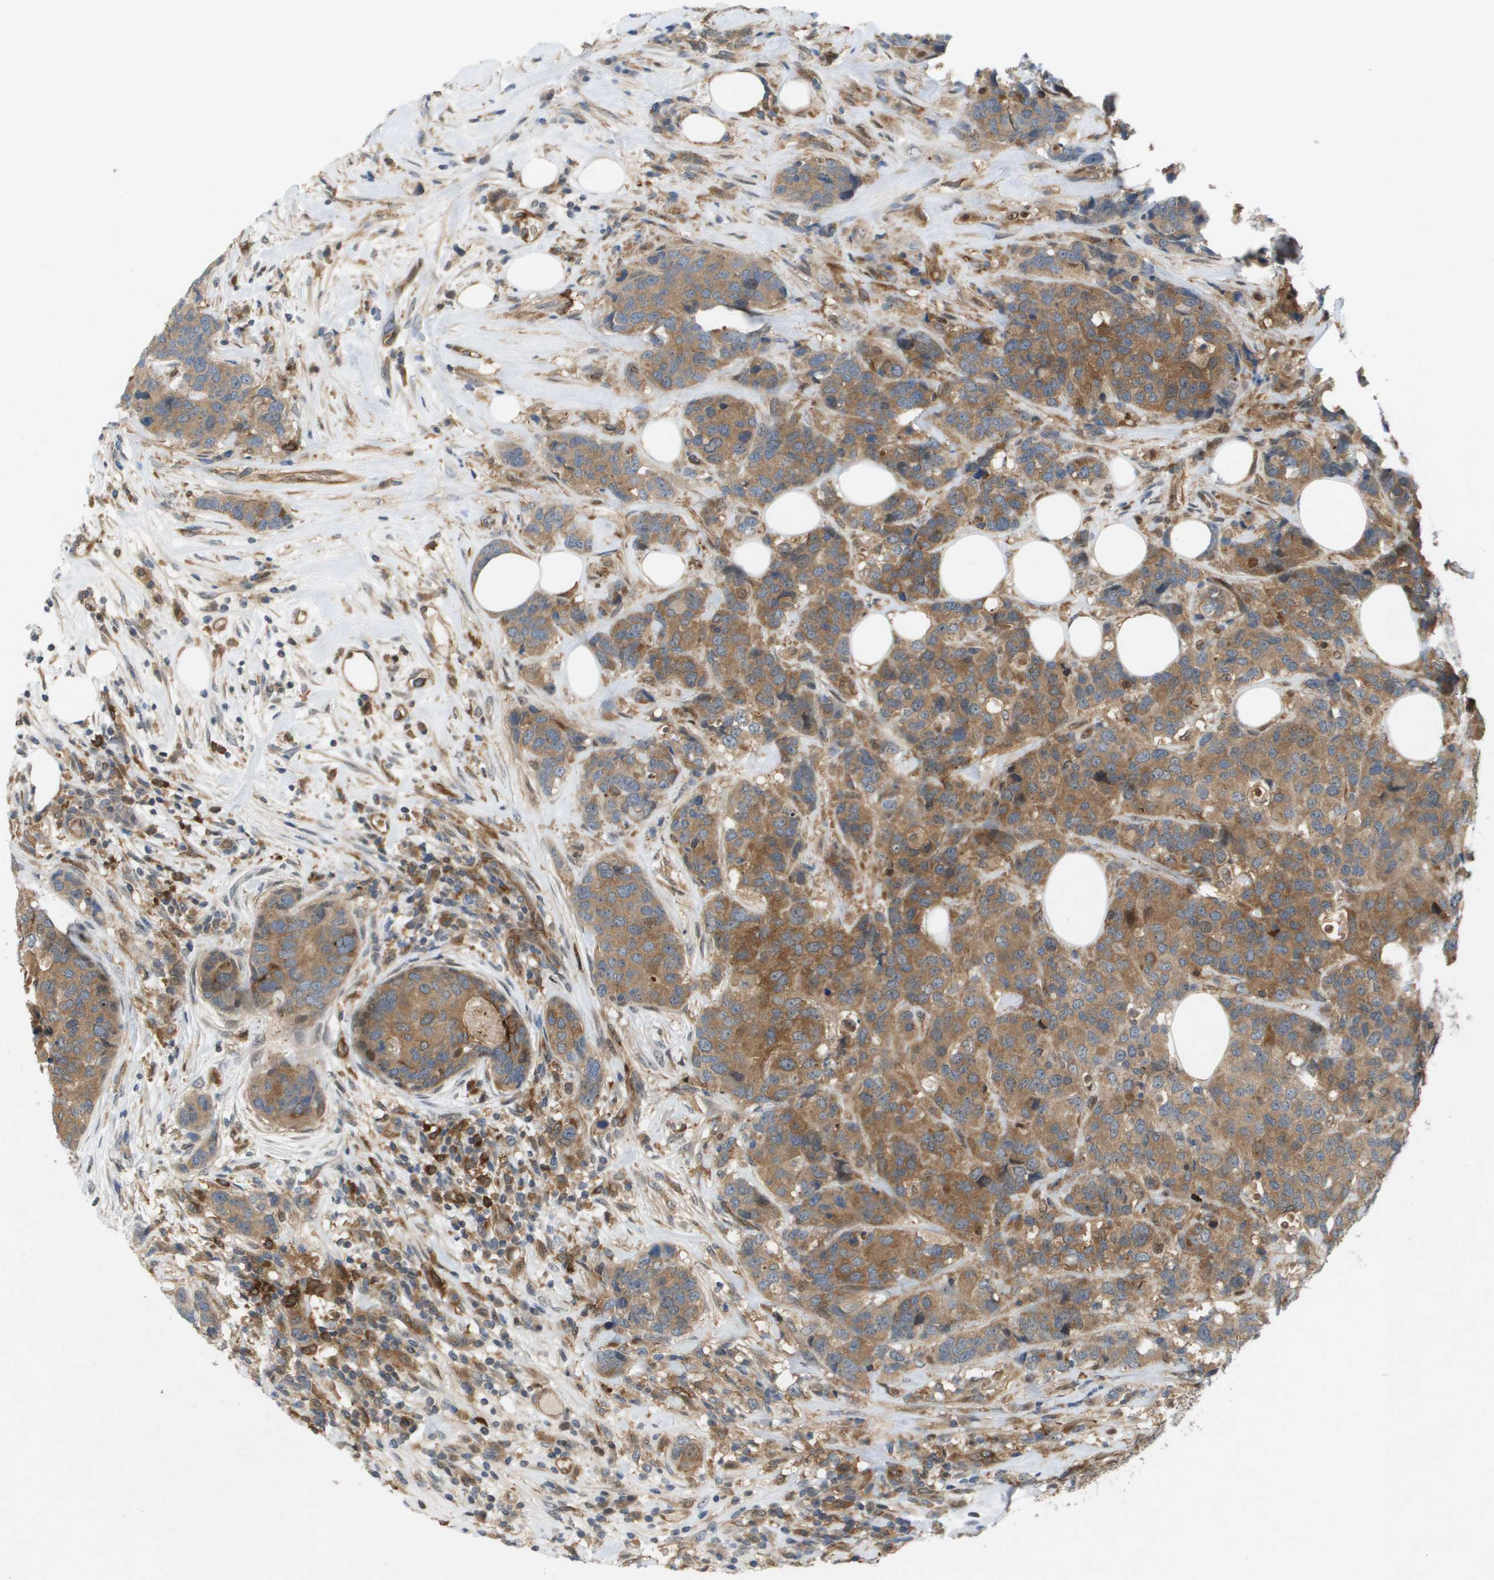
{"staining": {"intensity": "moderate", "quantity": ">75%", "location": "cytoplasmic/membranous"}, "tissue": "breast cancer", "cell_type": "Tumor cells", "image_type": "cancer", "snomed": [{"axis": "morphology", "description": "Lobular carcinoma"}, {"axis": "topography", "description": "Breast"}], "caption": "Immunohistochemistry (IHC) (DAB) staining of breast lobular carcinoma shows moderate cytoplasmic/membranous protein expression in about >75% of tumor cells.", "gene": "PALD1", "patient": {"sex": "female", "age": 59}}